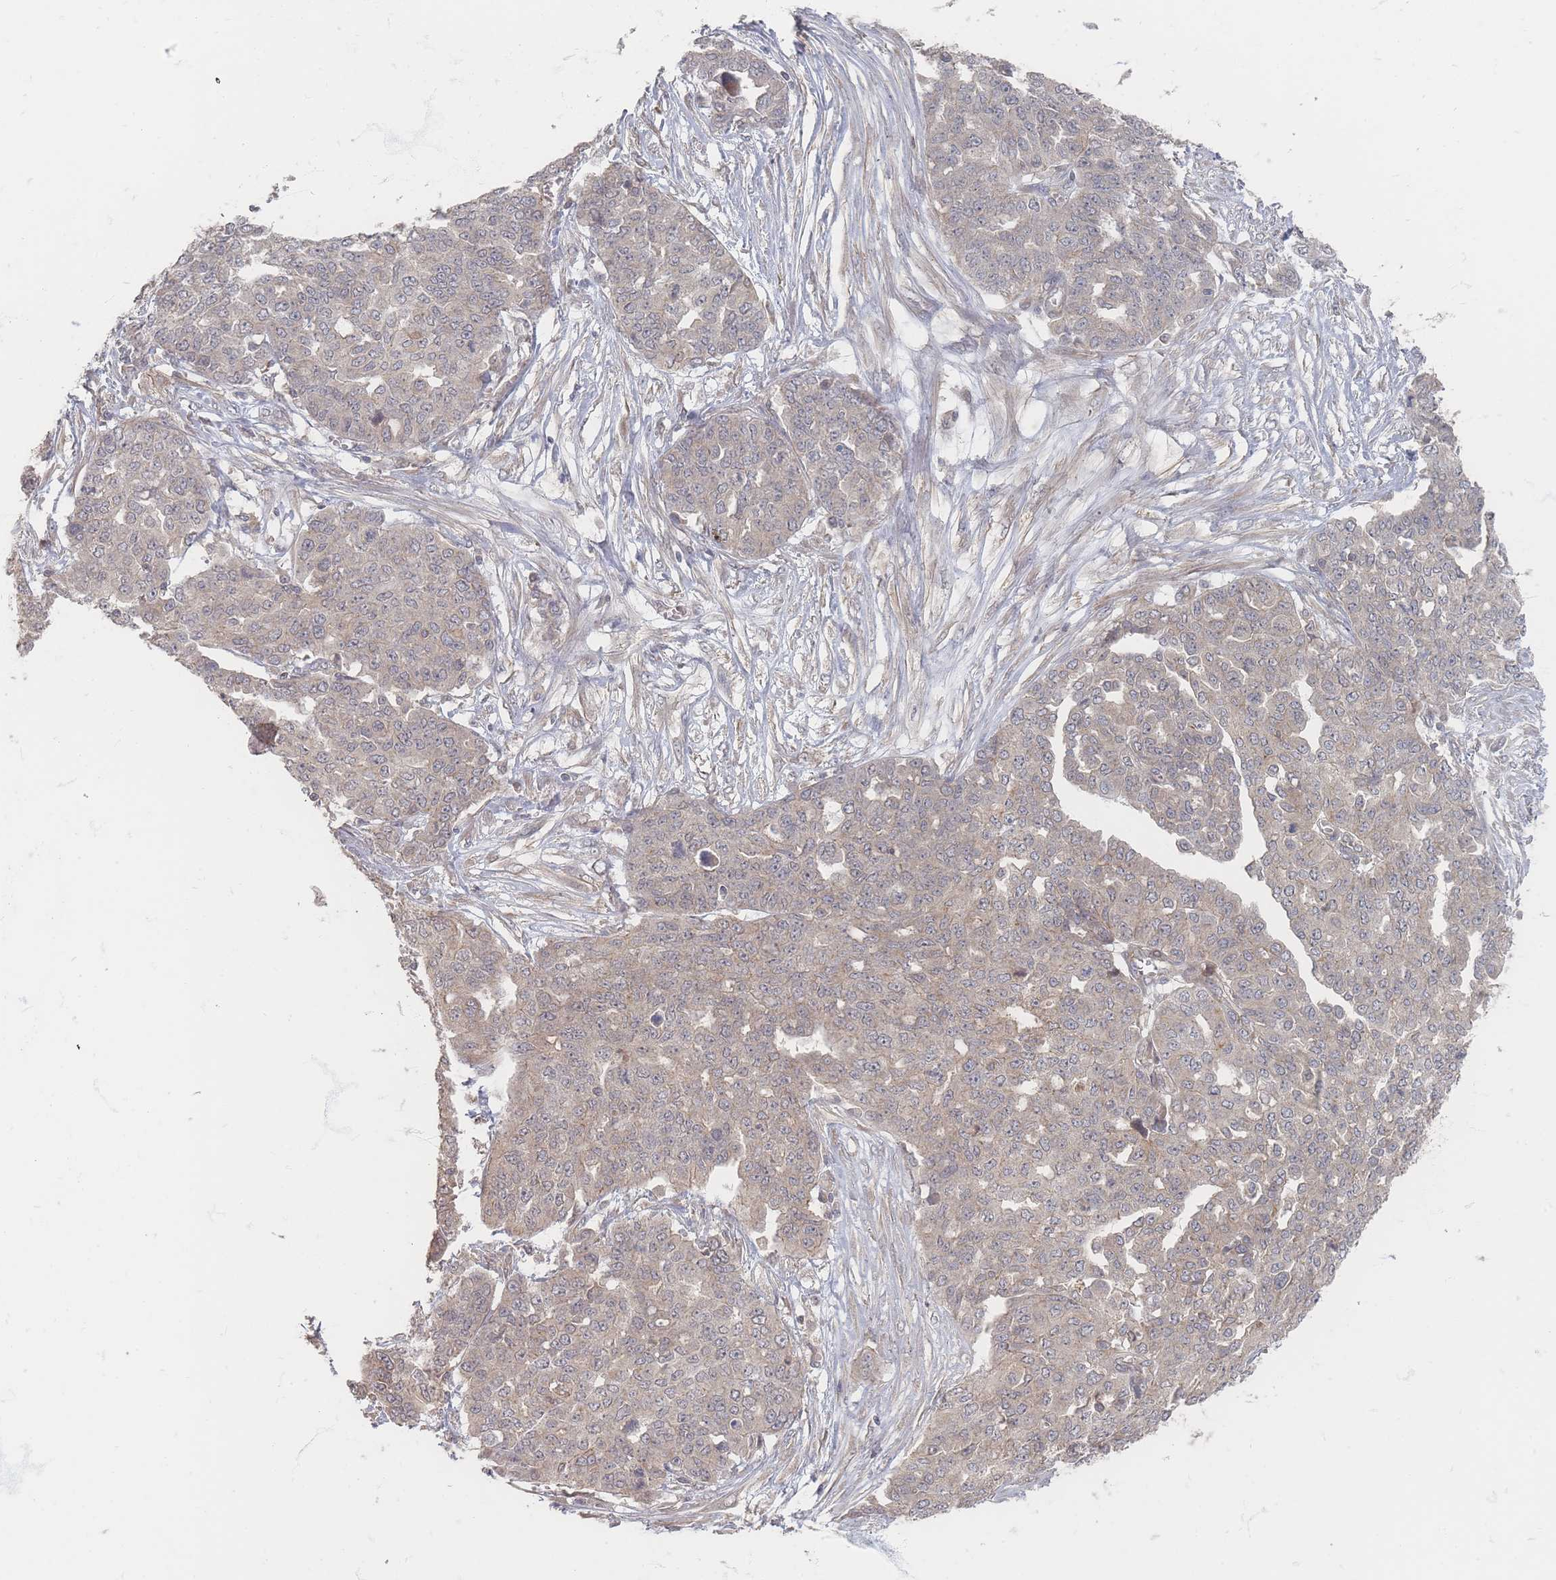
{"staining": {"intensity": "weak", "quantity": "<25%", "location": "cytoplasmic/membranous"}, "tissue": "ovarian cancer", "cell_type": "Tumor cells", "image_type": "cancer", "snomed": [{"axis": "morphology", "description": "Cystadenocarcinoma, serous, NOS"}, {"axis": "topography", "description": "Soft tissue"}, {"axis": "topography", "description": "Ovary"}], "caption": "DAB (3,3'-diaminobenzidine) immunohistochemical staining of ovarian cancer (serous cystadenocarcinoma) shows no significant expression in tumor cells. (Immunohistochemistry (ihc), brightfield microscopy, high magnification).", "gene": "GLE1", "patient": {"sex": "female", "age": 57}}